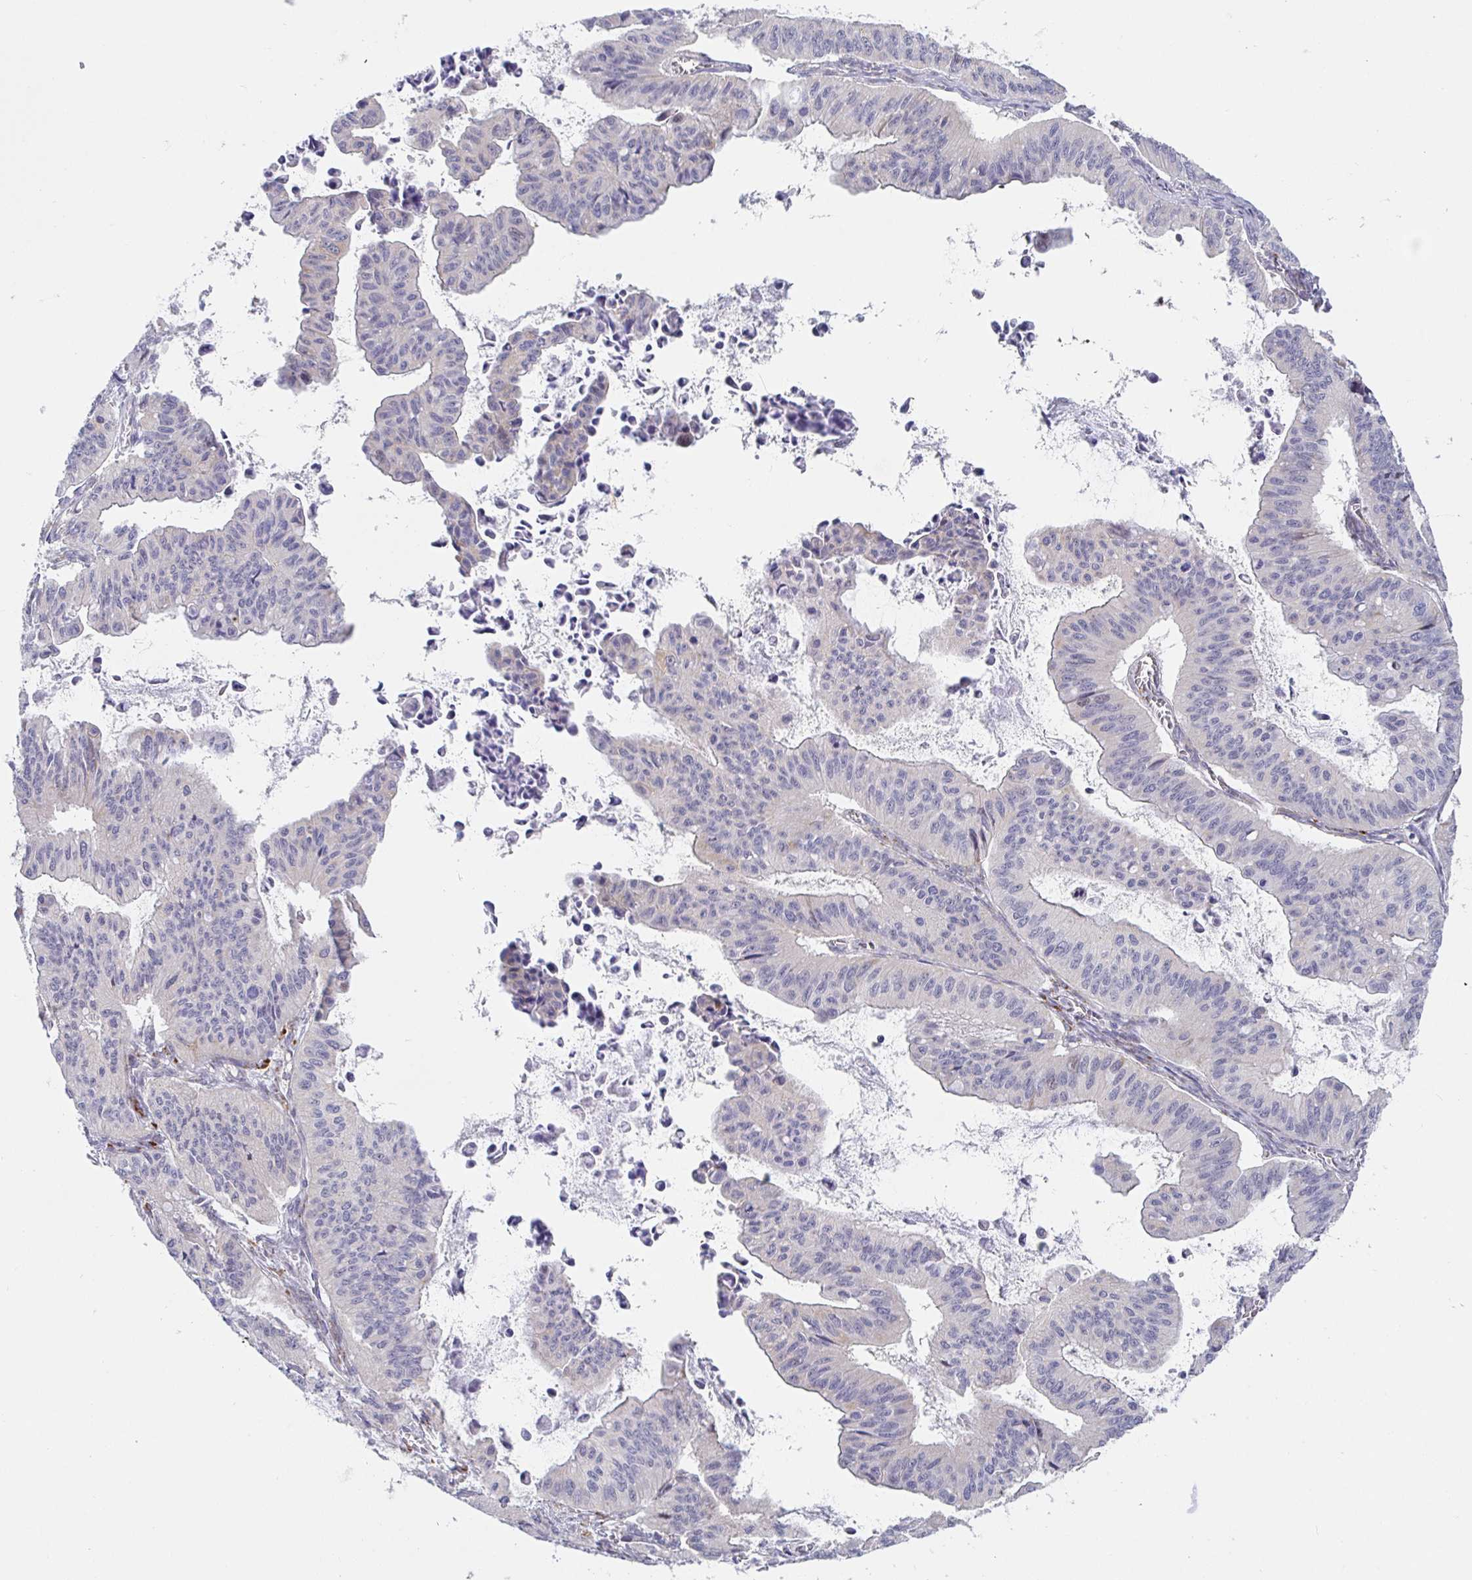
{"staining": {"intensity": "negative", "quantity": "none", "location": "none"}, "tissue": "ovarian cancer", "cell_type": "Tumor cells", "image_type": "cancer", "snomed": [{"axis": "morphology", "description": "Cystadenocarcinoma, mucinous, NOS"}, {"axis": "topography", "description": "Ovary"}], "caption": "Immunohistochemical staining of ovarian cancer displays no significant staining in tumor cells.", "gene": "CIT", "patient": {"sex": "female", "age": 72}}